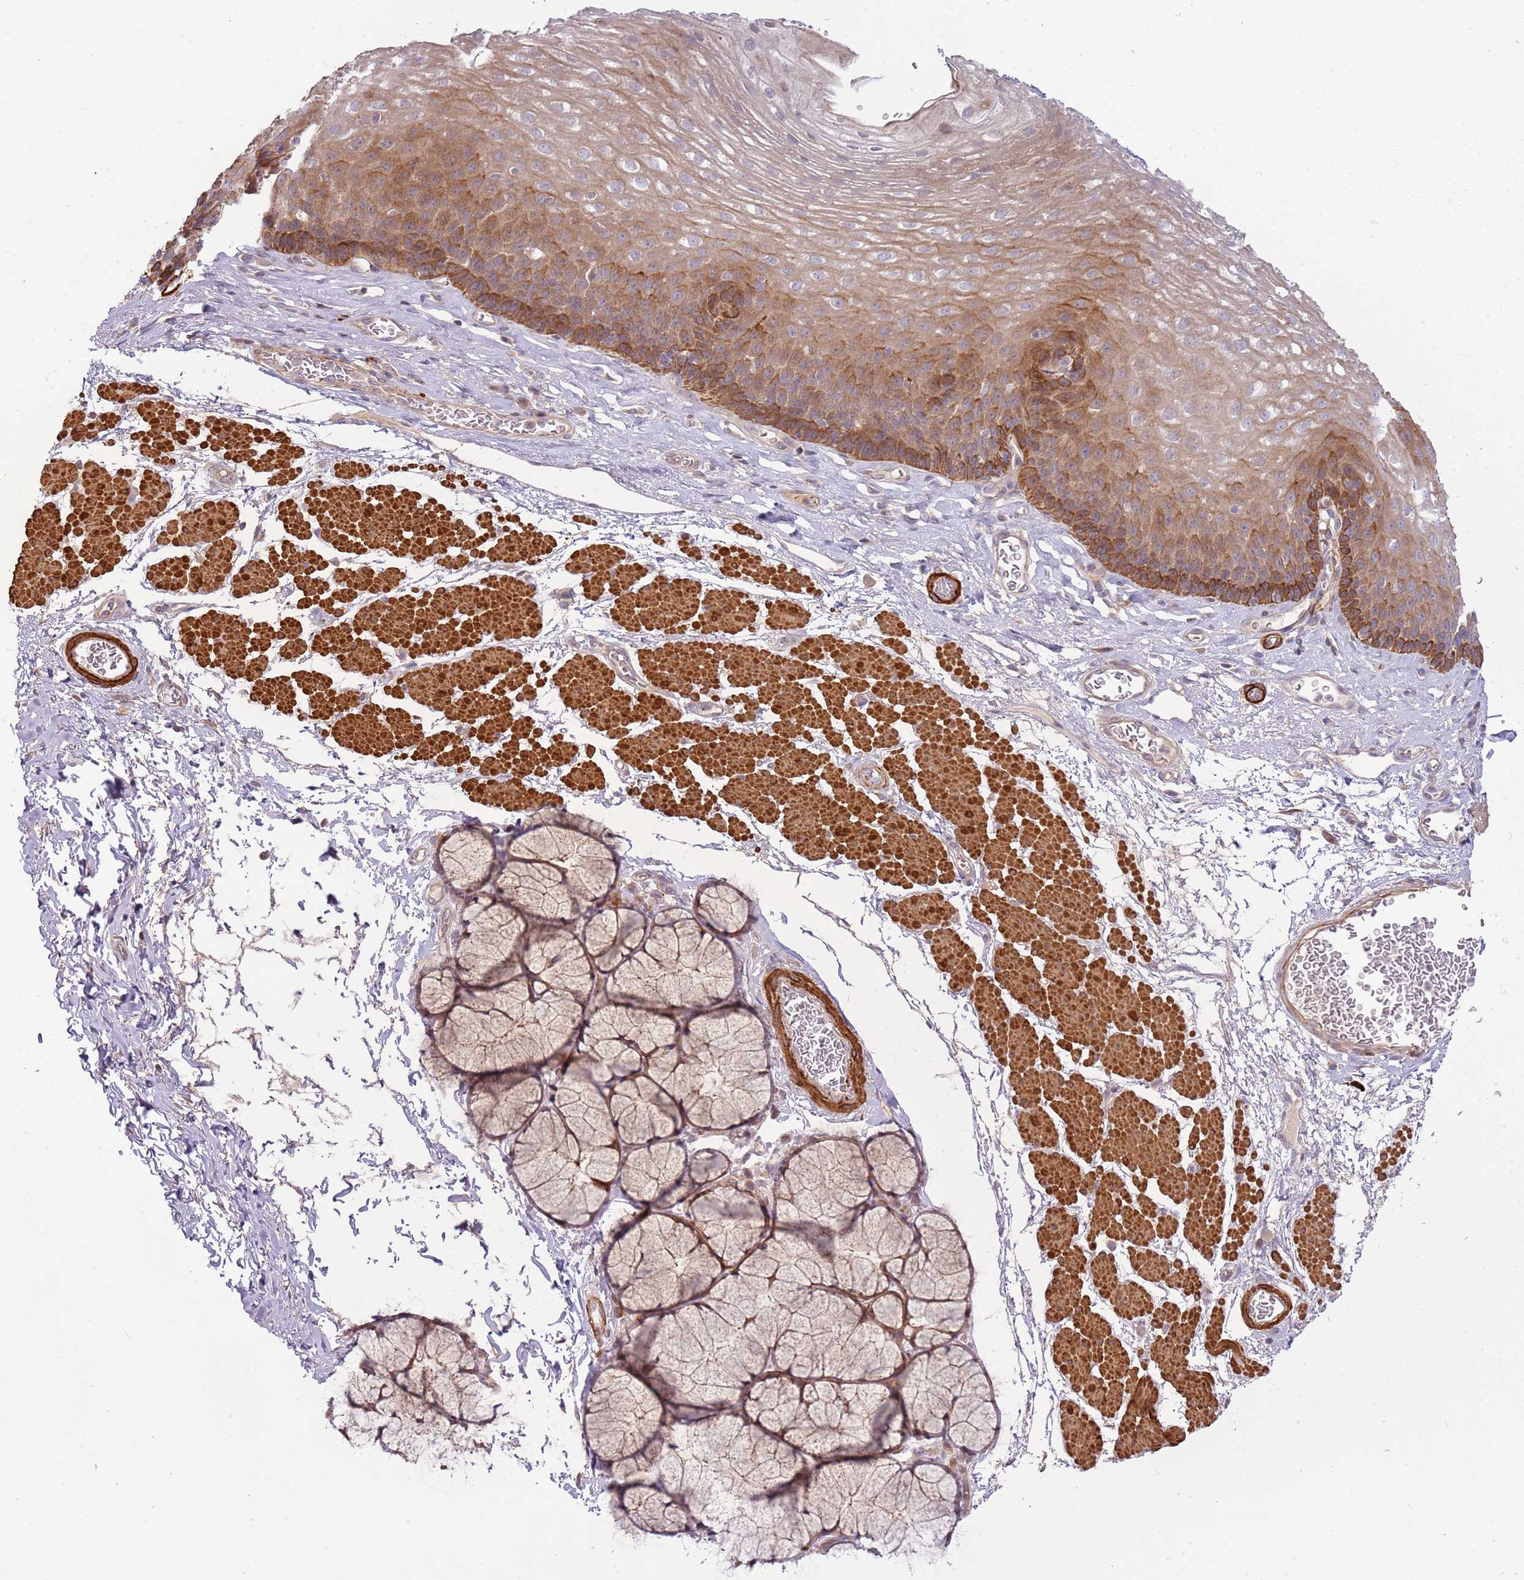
{"staining": {"intensity": "moderate", "quantity": ">75%", "location": "cytoplasmic/membranous"}, "tissue": "esophagus", "cell_type": "Squamous epithelial cells", "image_type": "normal", "snomed": [{"axis": "morphology", "description": "Normal tissue, NOS"}, {"axis": "topography", "description": "Esophagus"}], "caption": "IHC histopathology image of normal human esophagus stained for a protein (brown), which shows medium levels of moderate cytoplasmic/membranous positivity in about >75% of squamous epithelial cells.", "gene": "RNF128", "patient": {"sex": "female", "age": 66}}